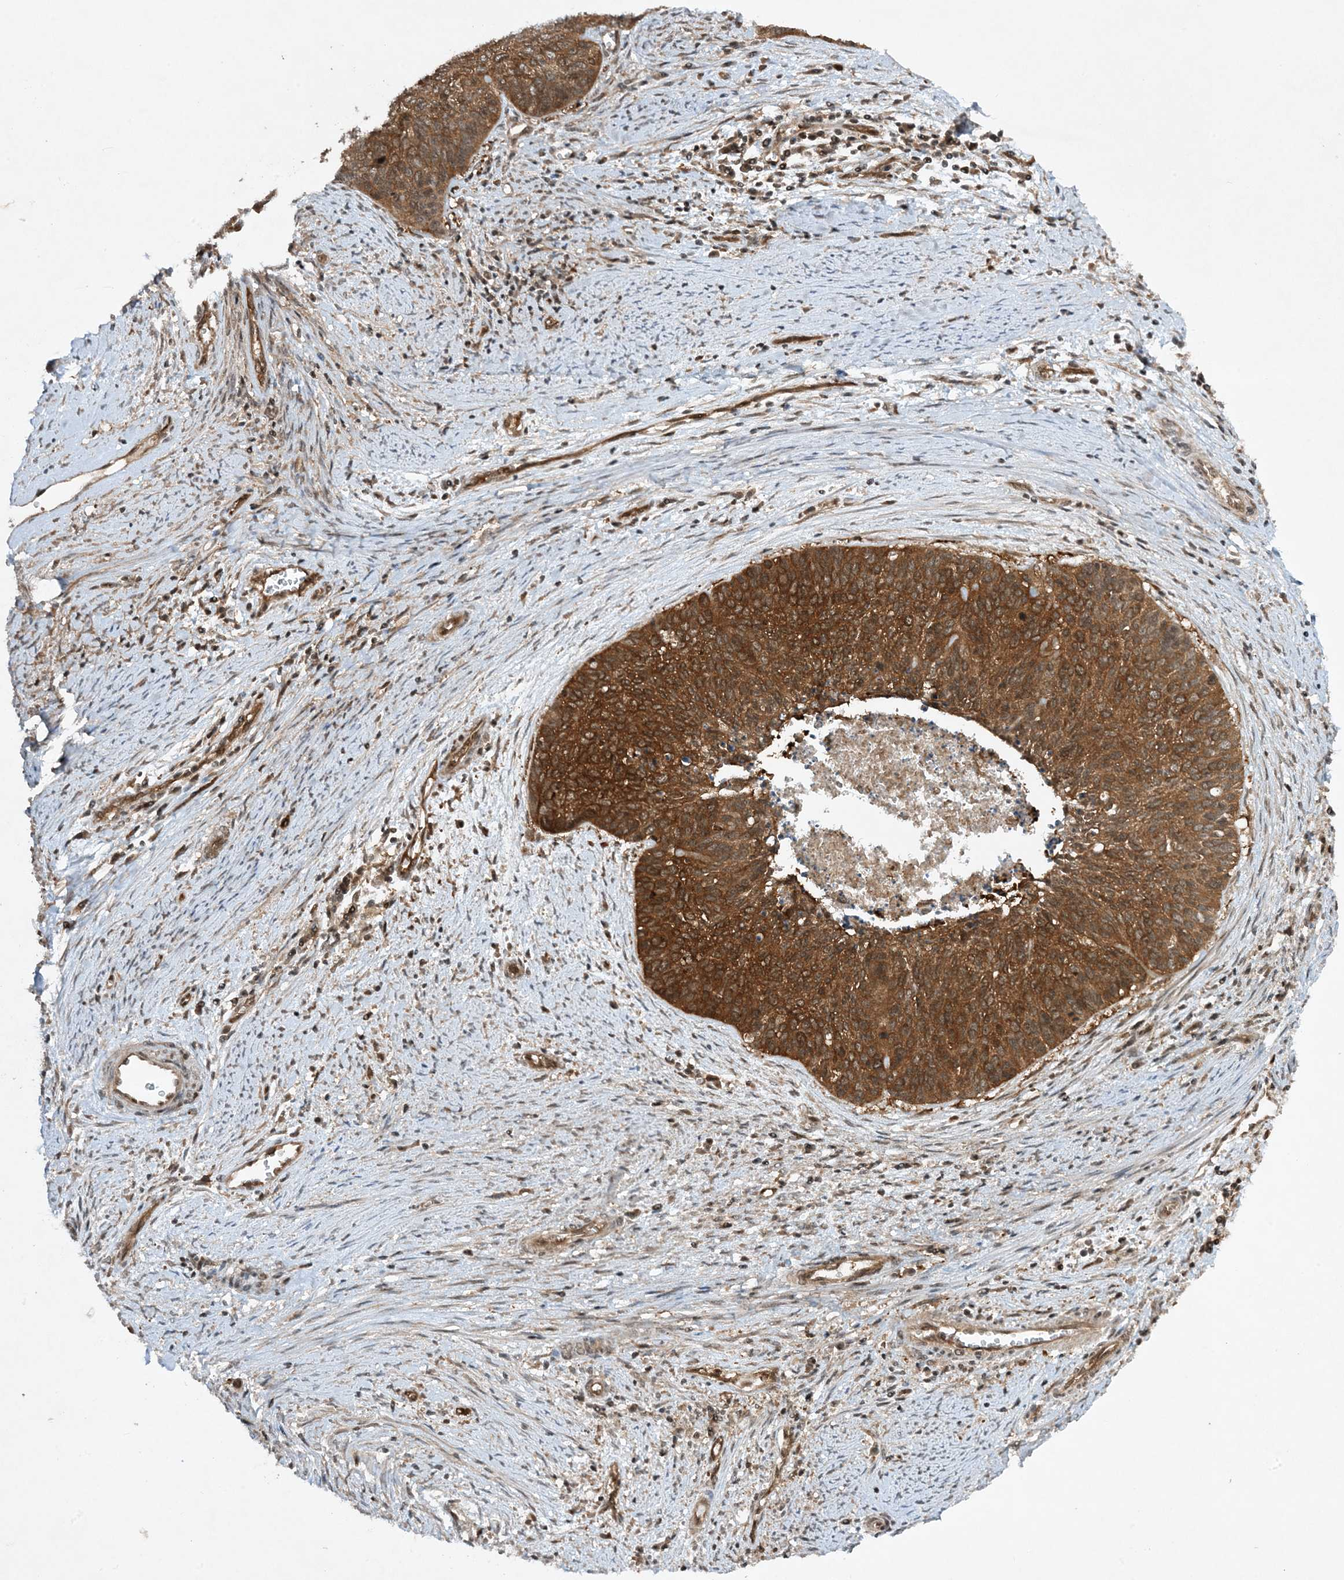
{"staining": {"intensity": "strong", "quantity": ">75%", "location": "cytoplasmic/membranous"}, "tissue": "cervical cancer", "cell_type": "Tumor cells", "image_type": "cancer", "snomed": [{"axis": "morphology", "description": "Squamous cell carcinoma, NOS"}, {"axis": "topography", "description": "Cervix"}], "caption": "Immunohistochemistry of squamous cell carcinoma (cervical) exhibits high levels of strong cytoplasmic/membranous positivity in approximately >75% of tumor cells. Immunohistochemistry (ihc) stains the protein in brown and the nuclei are stained blue.", "gene": "CERT1", "patient": {"sex": "female", "age": 55}}